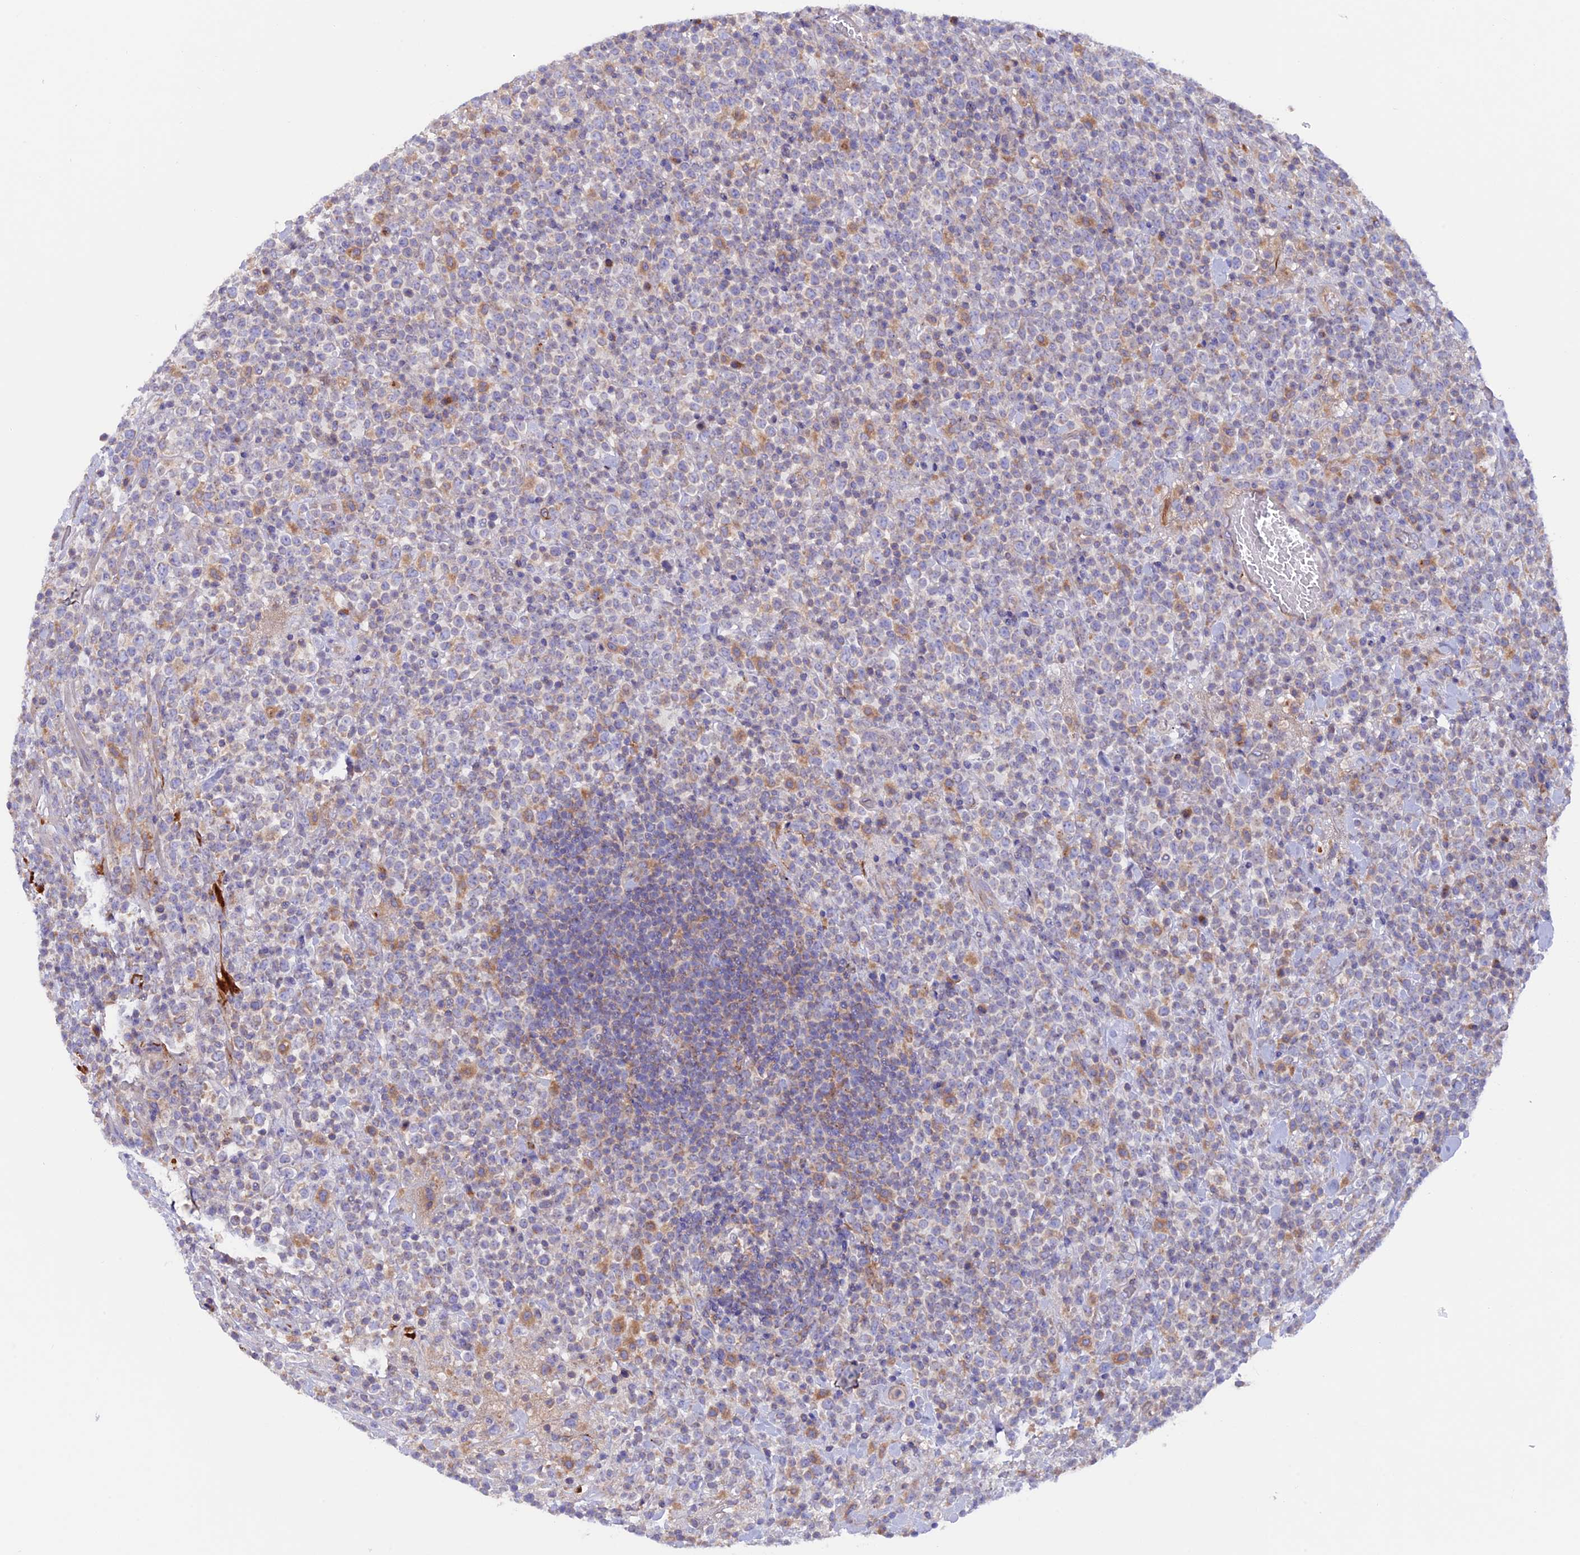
{"staining": {"intensity": "negative", "quantity": "none", "location": "none"}, "tissue": "lymphoma", "cell_type": "Tumor cells", "image_type": "cancer", "snomed": [{"axis": "morphology", "description": "Malignant lymphoma, non-Hodgkin's type, High grade"}, {"axis": "topography", "description": "Colon"}], "caption": "DAB (3,3'-diaminobenzidine) immunohistochemical staining of human high-grade malignant lymphoma, non-Hodgkin's type shows no significant positivity in tumor cells. (Stains: DAB immunohistochemistry (IHC) with hematoxylin counter stain, Microscopy: brightfield microscopy at high magnification).", "gene": "PTPN9", "patient": {"sex": "female", "age": 53}}